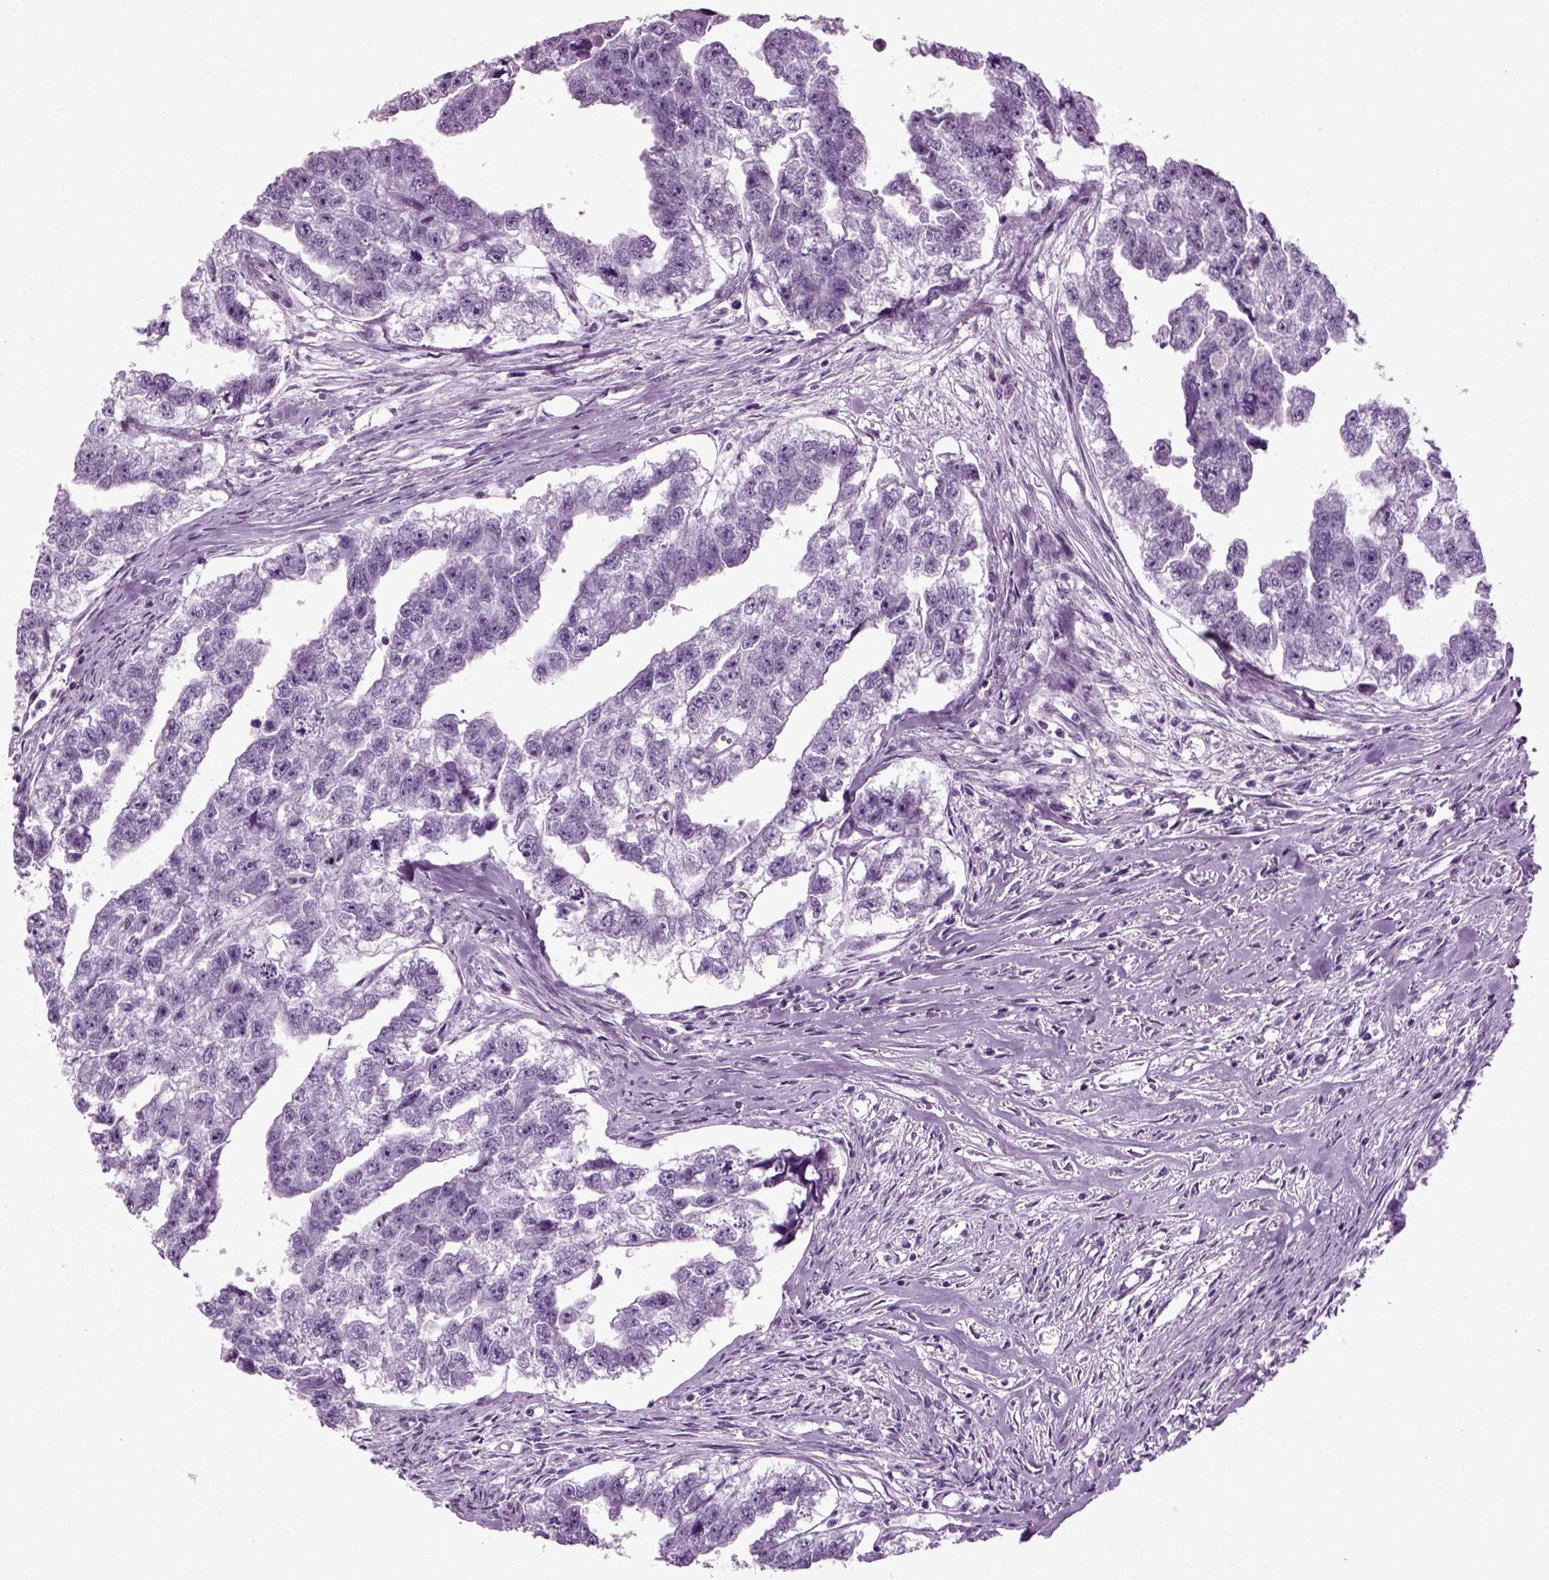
{"staining": {"intensity": "negative", "quantity": "none", "location": "none"}, "tissue": "testis cancer", "cell_type": "Tumor cells", "image_type": "cancer", "snomed": [{"axis": "morphology", "description": "Carcinoma, Embryonal, NOS"}, {"axis": "morphology", "description": "Teratoma, malignant, NOS"}, {"axis": "topography", "description": "Testis"}], "caption": "Image shows no significant protein staining in tumor cells of testis cancer (teratoma (malignant)).", "gene": "PRLH", "patient": {"sex": "male", "age": 44}}